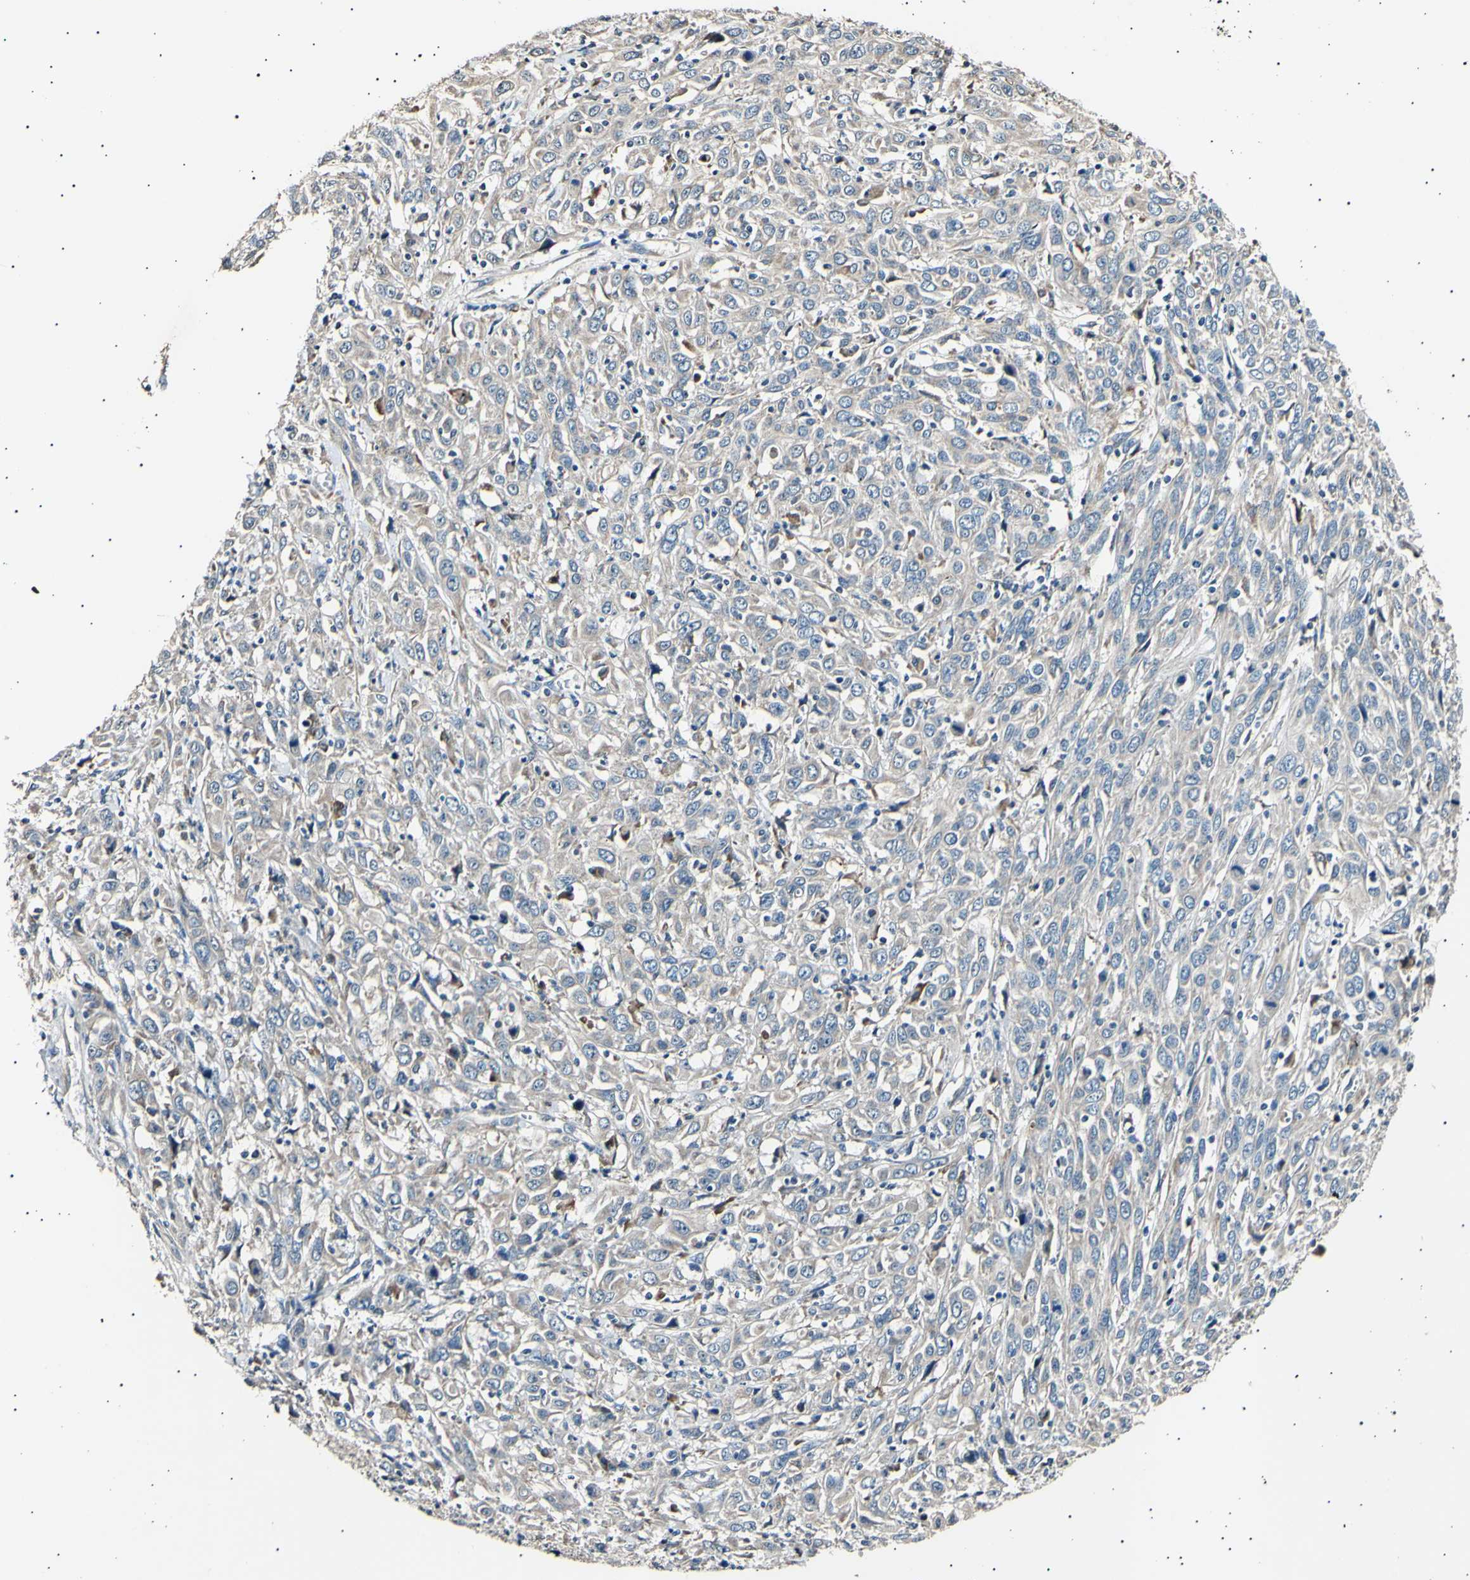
{"staining": {"intensity": "weak", "quantity": ">75%", "location": "cytoplasmic/membranous"}, "tissue": "cervical cancer", "cell_type": "Tumor cells", "image_type": "cancer", "snomed": [{"axis": "morphology", "description": "Squamous cell carcinoma, NOS"}, {"axis": "topography", "description": "Cervix"}], "caption": "Cervical squamous cell carcinoma tissue exhibits weak cytoplasmic/membranous staining in approximately >75% of tumor cells", "gene": "ITGA6", "patient": {"sex": "female", "age": 46}}